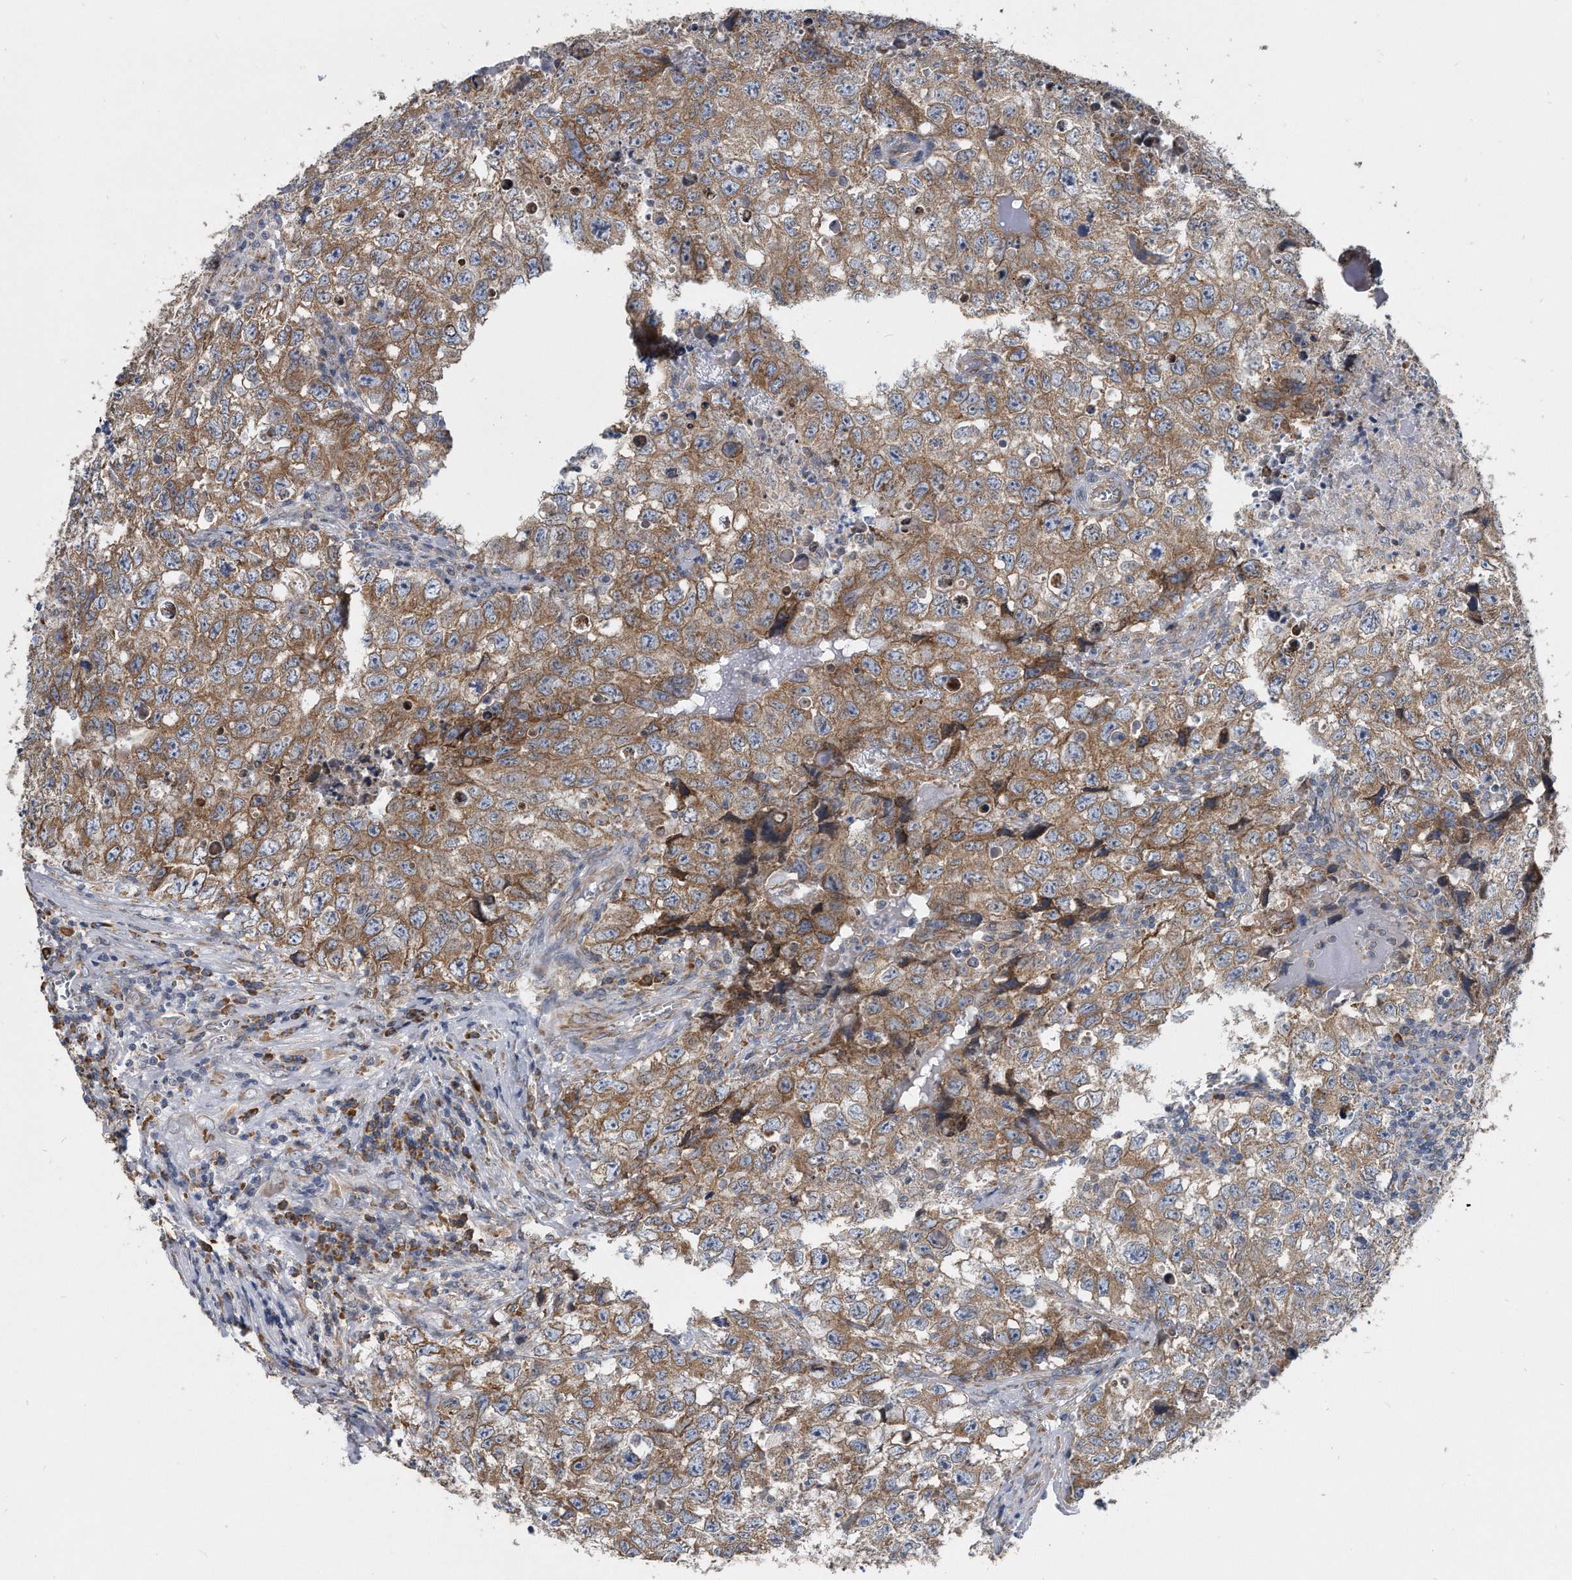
{"staining": {"intensity": "moderate", "quantity": ">75%", "location": "cytoplasmic/membranous"}, "tissue": "testis cancer", "cell_type": "Tumor cells", "image_type": "cancer", "snomed": [{"axis": "morphology", "description": "Seminoma, NOS"}, {"axis": "morphology", "description": "Carcinoma, Embryonal, NOS"}, {"axis": "topography", "description": "Testis"}], "caption": "A micrograph showing moderate cytoplasmic/membranous staining in about >75% of tumor cells in seminoma (testis), as visualized by brown immunohistochemical staining.", "gene": "CCDC47", "patient": {"sex": "male", "age": 43}}